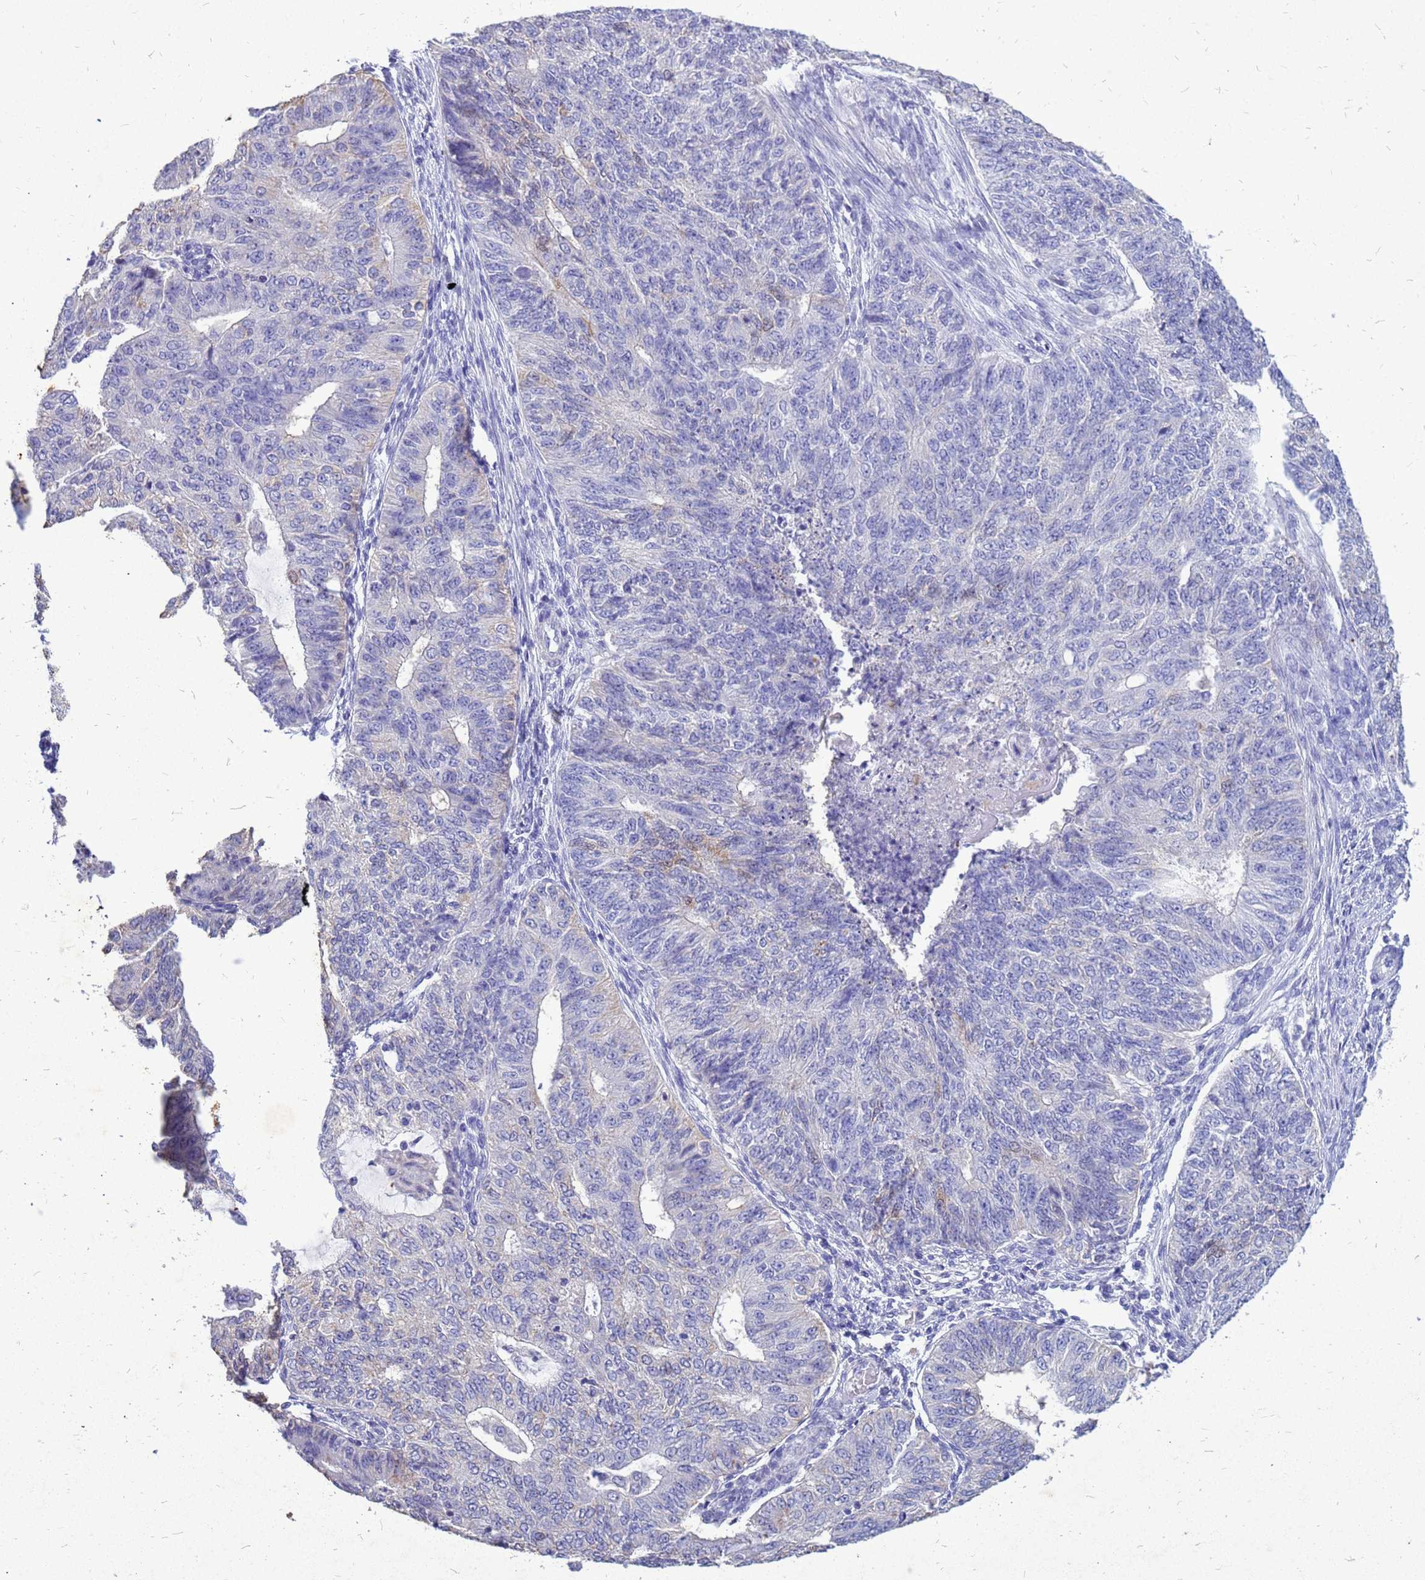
{"staining": {"intensity": "negative", "quantity": "none", "location": "none"}, "tissue": "endometrial cancer", "cell_type": "Tumor cells", "image_type": "cancer", "snomed": [{"axis": "morphology", "description": "Adenocarcinoma, NOS"}, {"axis": "topography", "description": "Endometrium"}], "caption": "Image shows no protein expression in tumor cells of adenocarcinoma (endometrial) tissue.", "gene": "AKR1C1", "patient": {"sex": "female", "age": 32}}